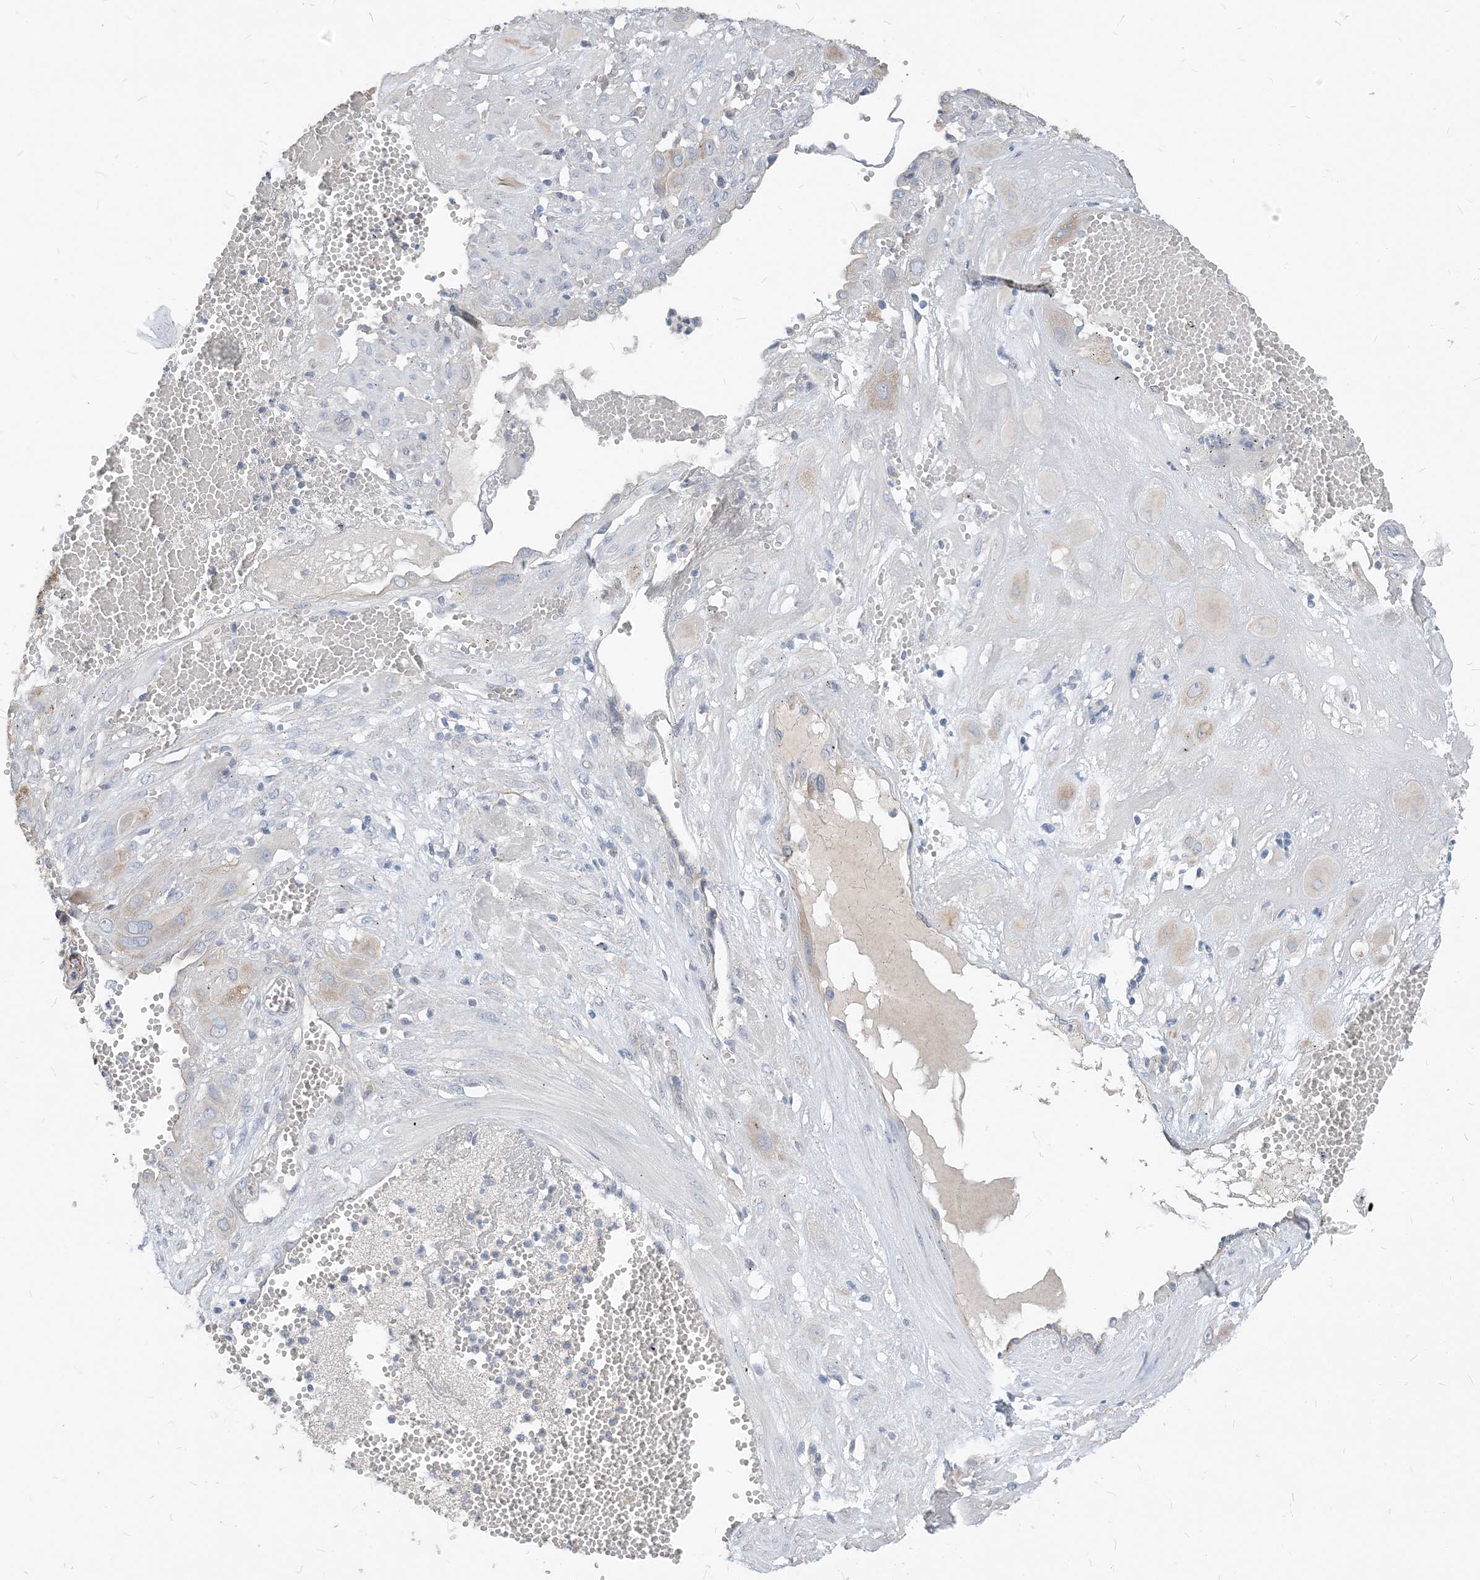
{"staining": {"intensity": "weak", "quantity": "<25%", "location": "cytoplasmic/membranous"}, "tissue": "cervical cancer", "cell_type": "Tumor cells", "image_type": "cancer", "snomed": [{"axis": "morphology", "description": "Squamous cell carcinoma, NOS"}, {"axis": "topography", "description": "Cervix"}], "caption": "Image shows no significant protein expression in tumor cells of cervical cancer (squamous cell carcinoma). (DAB IHC visualized using brightfield microscopy, high magnification).", "gene": "NCOA7", "patient": {"sex": "female", "age": 34}}